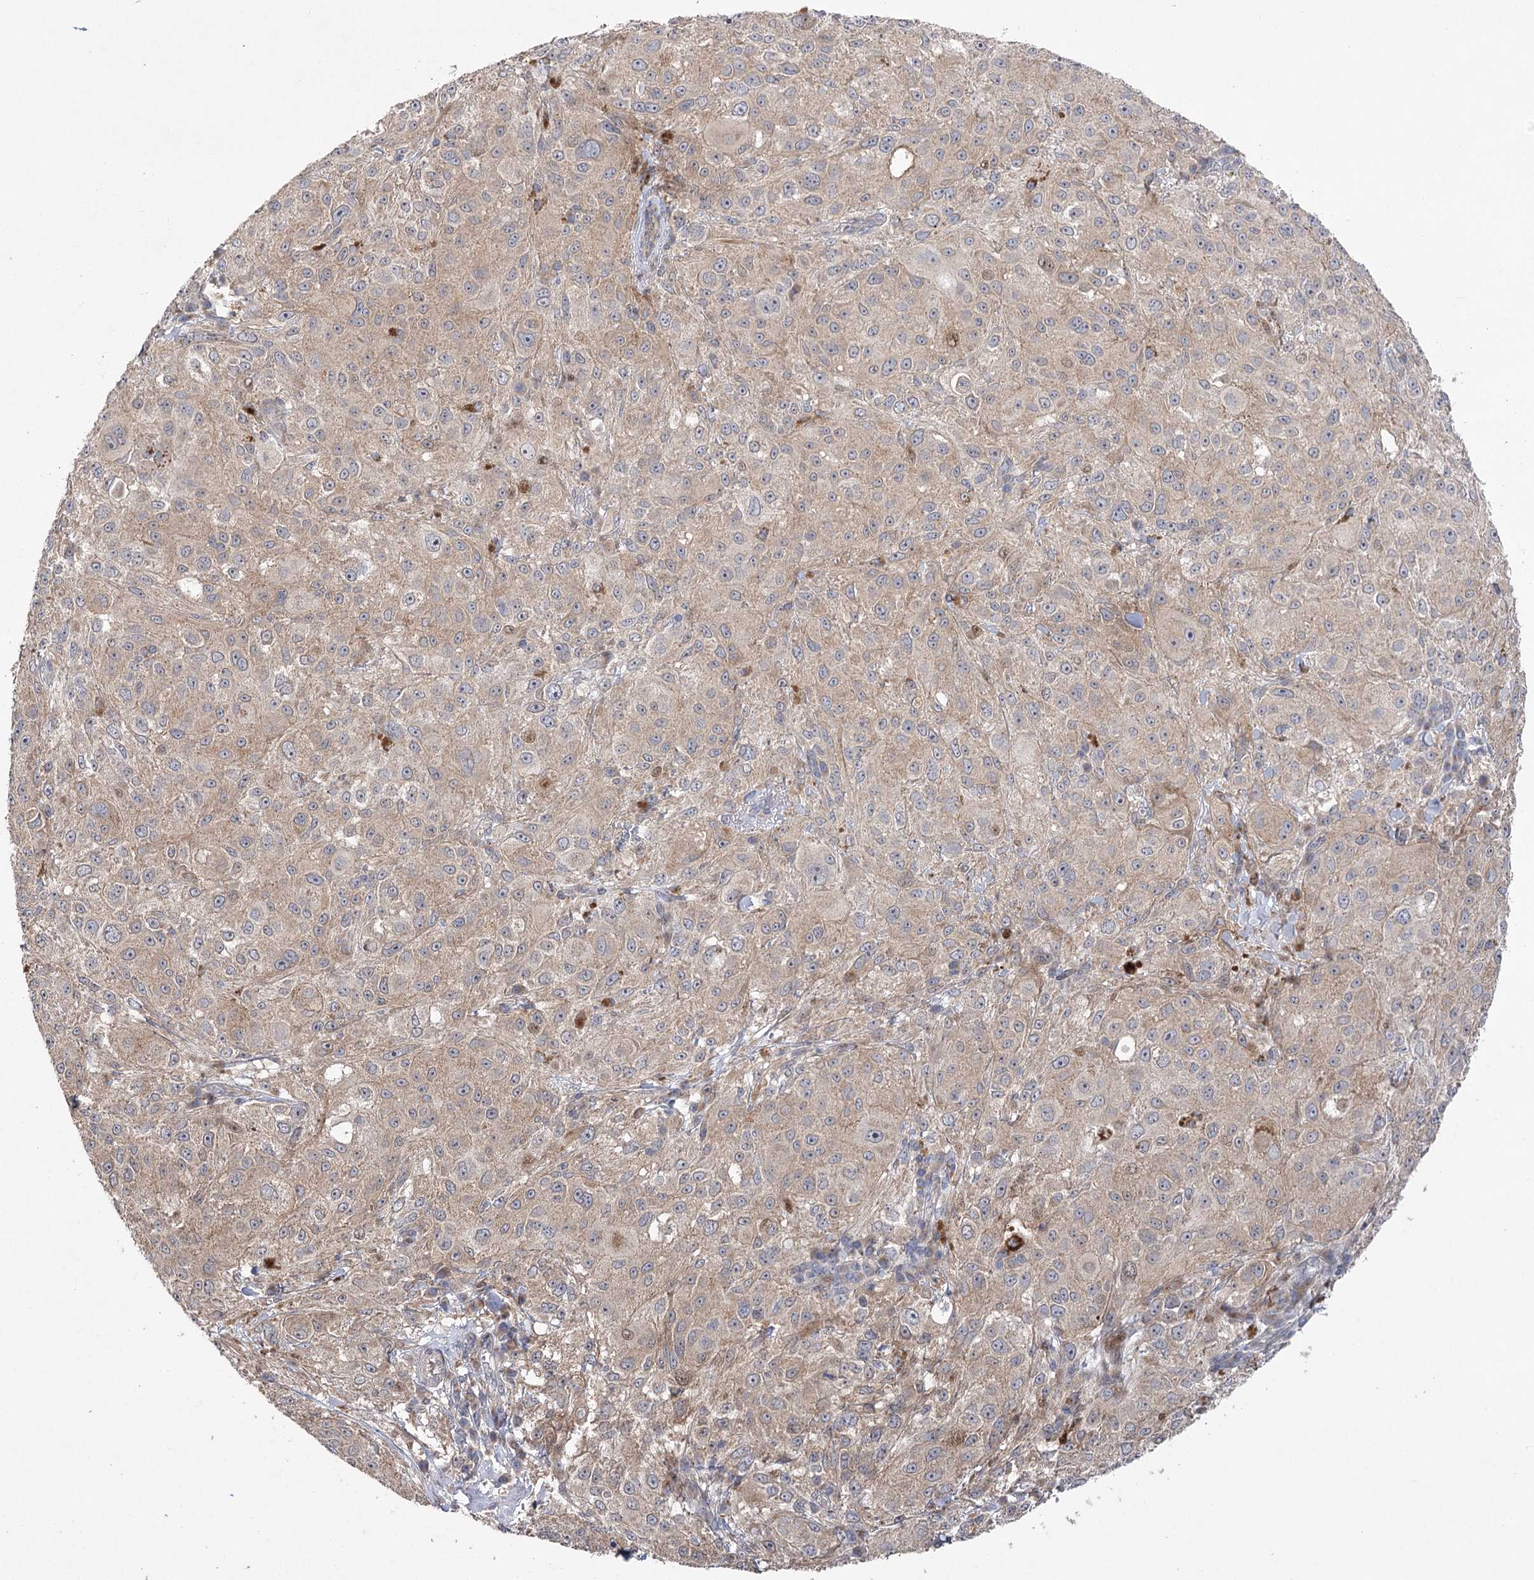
{"staining": {"intensity": "weak", "quantity": ">75%", "location": "cytoplasmic/membranous"}, "tissue": "melanoma", "cell_type": "Tumor cells", "image_type": "cancer", "snomed": [{"axis": "morphology", "description": "Necrosis, NOS"}, {"axis": "morphology", "description": "Malignant melanoma, NOS"}, {"axis": "topography", "description": "Skin"}], "caption": "High-power microscopy captured an immunohistochemistry histopathology image of melanoma, revealing weak cytoplasmic/membranous staining in approximately >75% of tumor cells.", "gene": "OBSL1", "patient": {"sex": "female", "age": 87}}